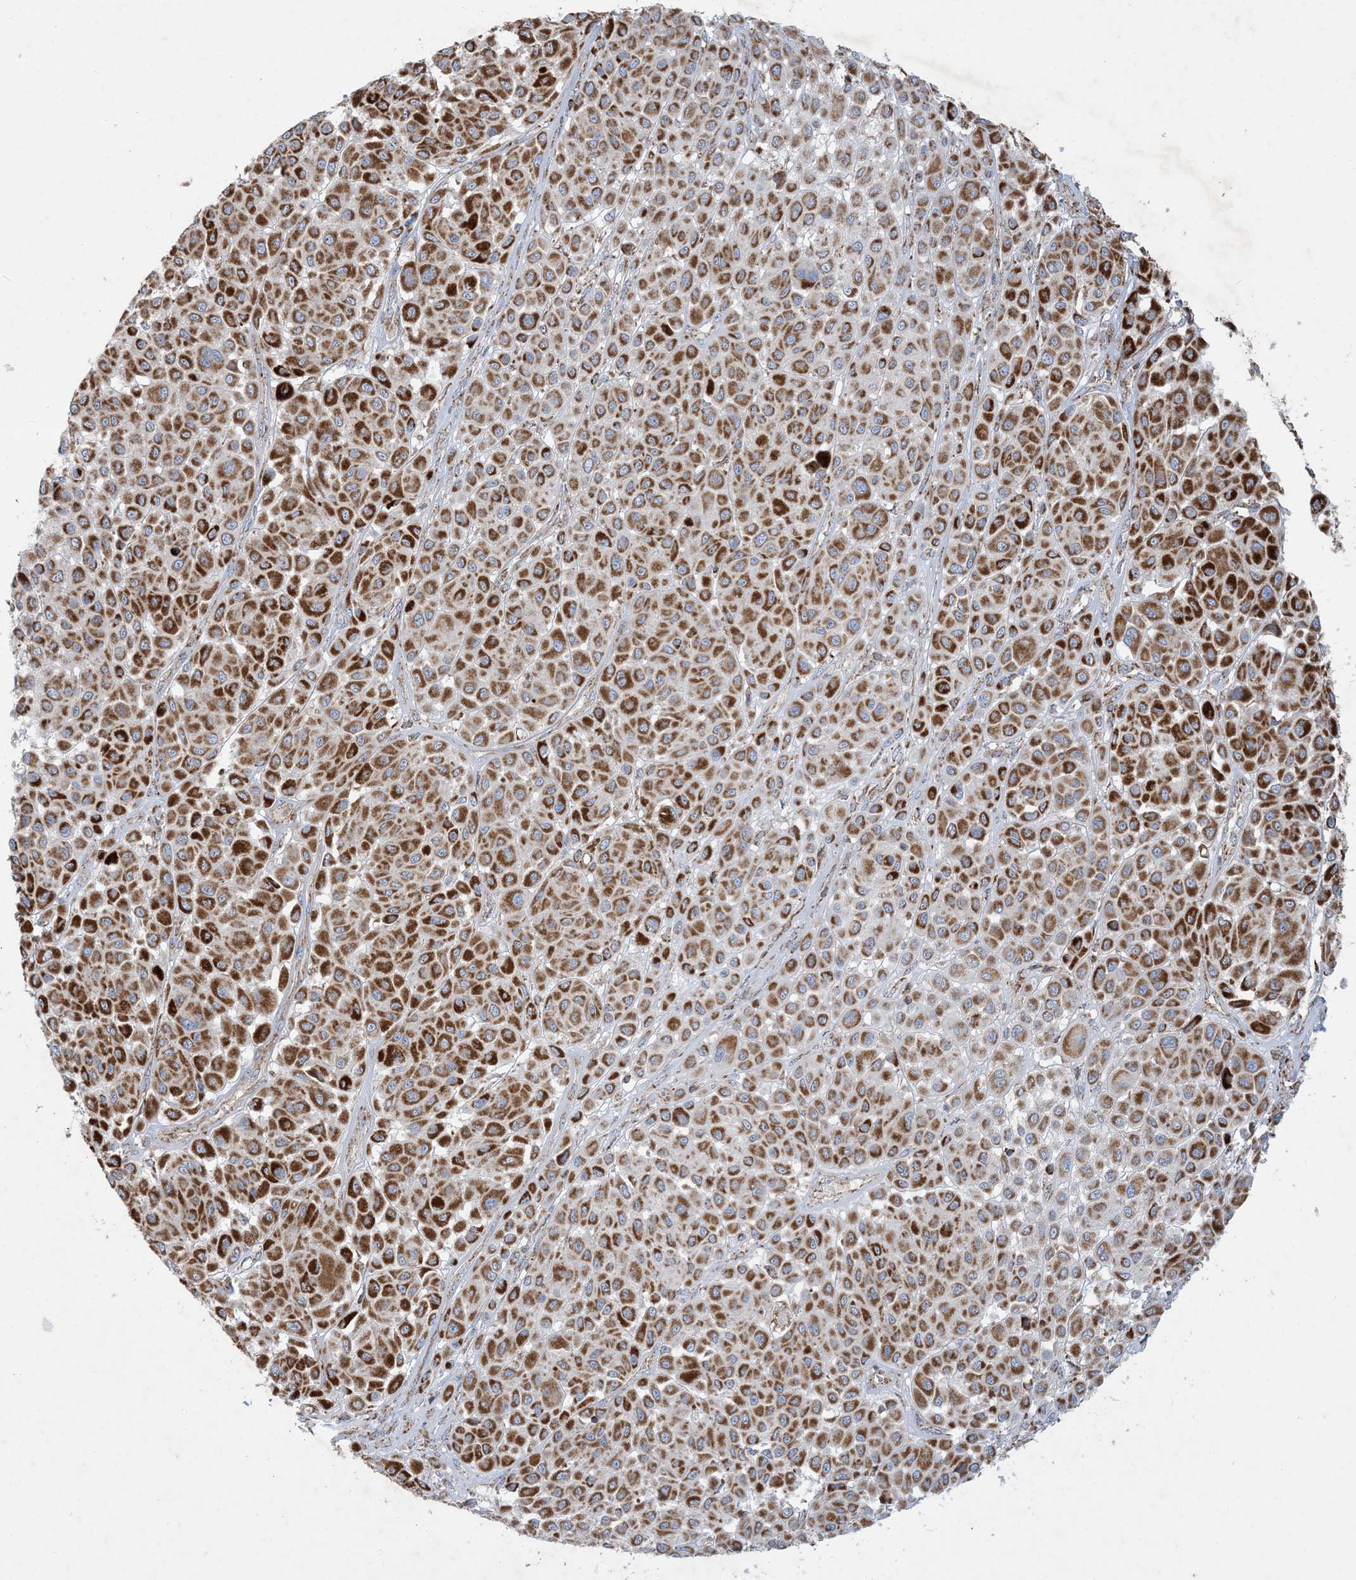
{"staining": {"intensity": "strong", "quantity": ">75%", "location": "cytoplasmic/membranous"}, "tissue": "melanoma", "cell_type": "Tumor cells", "image_type": "cancer", "snomed": [{"axis": "morphology", "description": "Malignant melanoma, Metastatic site"}, {"axis": "topography", "description": "Soft tissue"}], "caption": "The immunohistochemical stain highlights strong cytoplasmic/membranous expression in tumor cells of malignant melanoma (metastatic site) tissue.", "gene": "BEND4", "patient": {"sex": "male", "age": 41}}